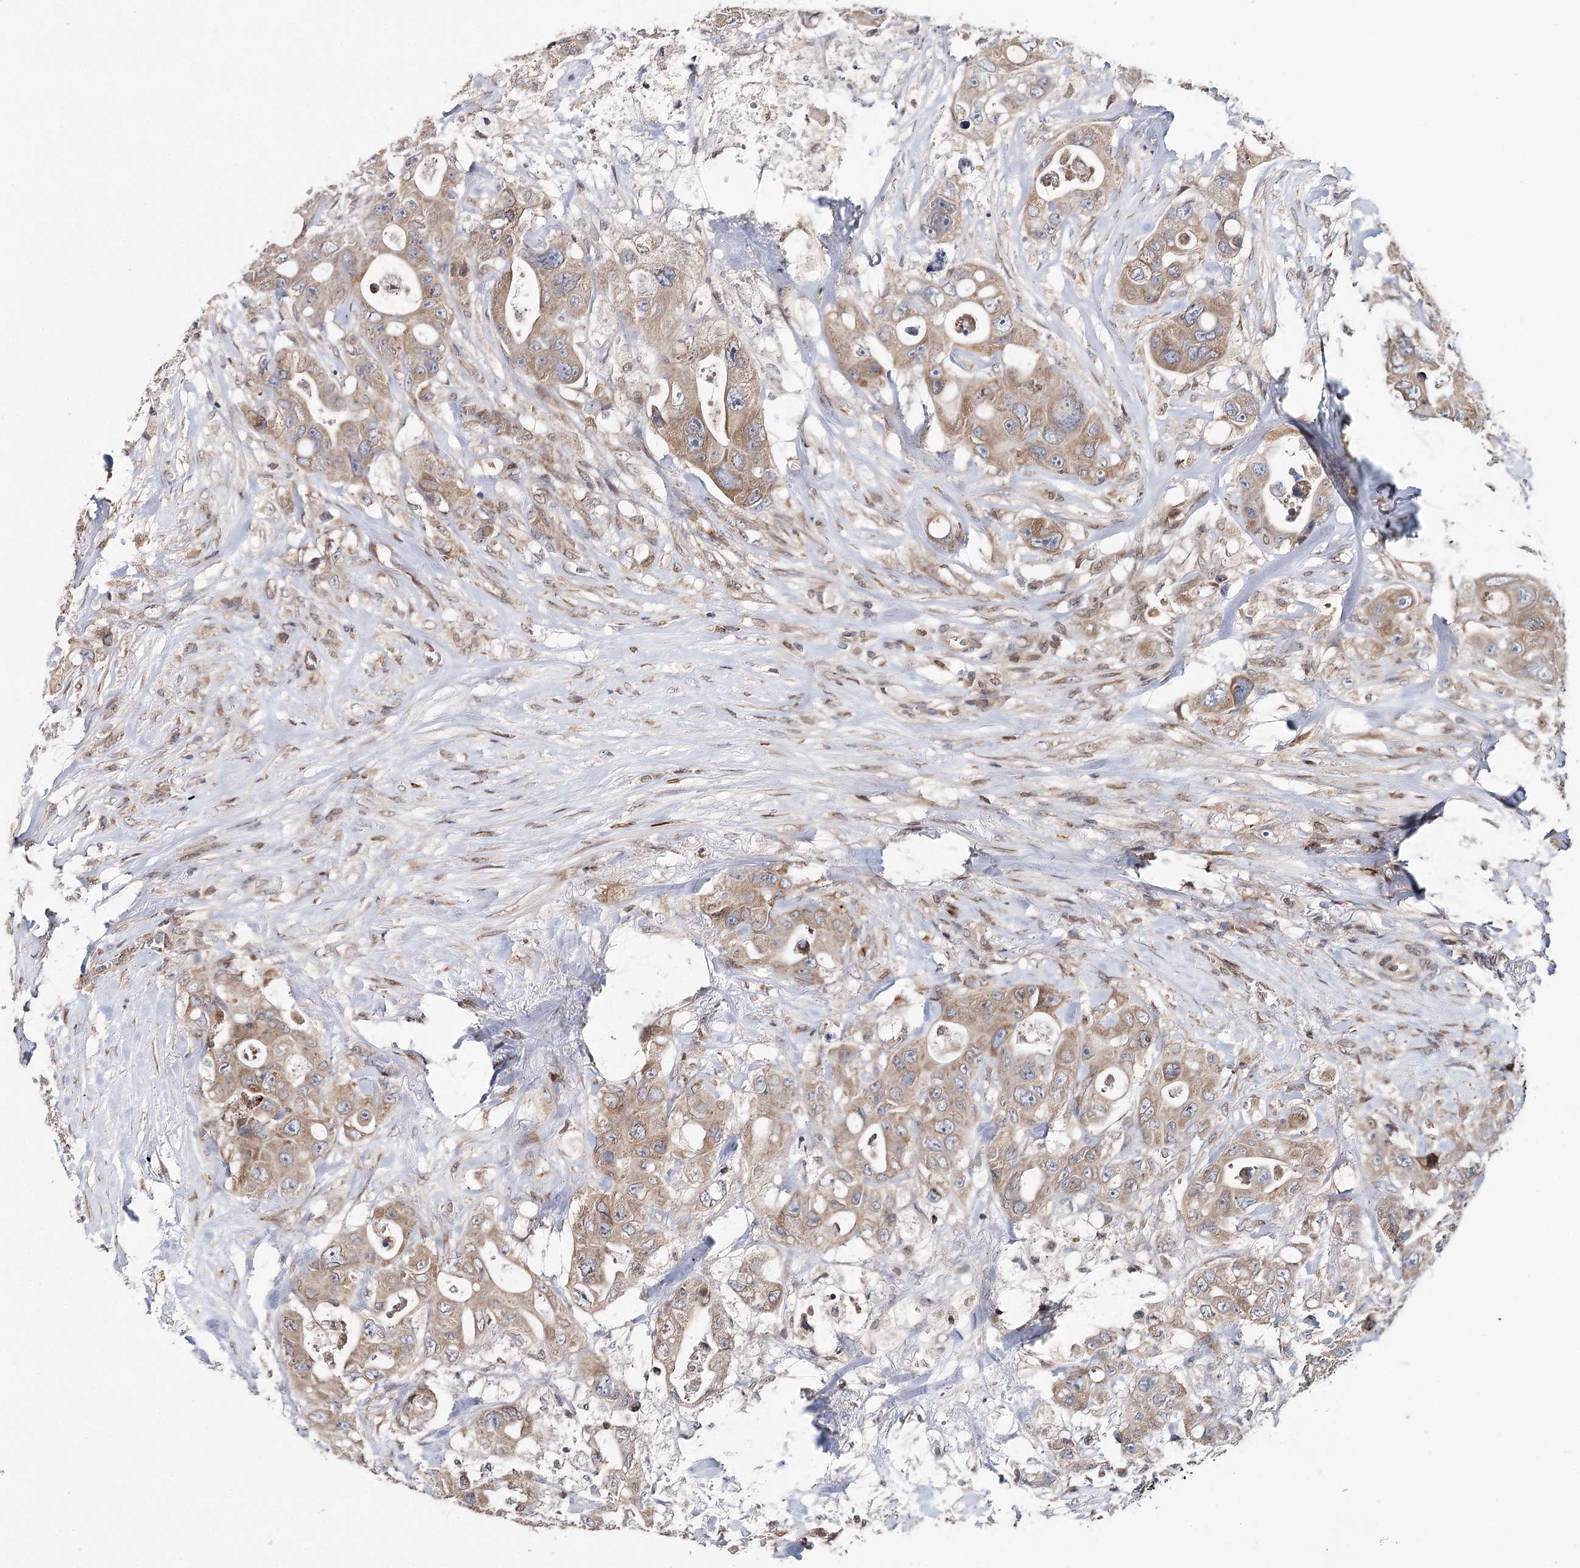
{"staining": {"intensity": "moderate", "quantity": ">75%", "location": "cytoplasmic/membranous"}, "tissue": "colorectal cancer", "cell_type": "Tumor cells", "image_type": "cancer", "snomed": [{"axis": "morphology", "description": "Adenocarcinoma, NOS"}, {"axis": "topography", "description": "Colon"}], "caption": "The image exhibits a brown stain indicating the presence of a protein in the cytoplasmic/membranous of tumor cells in colorectal adenocarcinoma.", "gene": "CFAP46", "patient": {"sex": "female", "age": 46}}